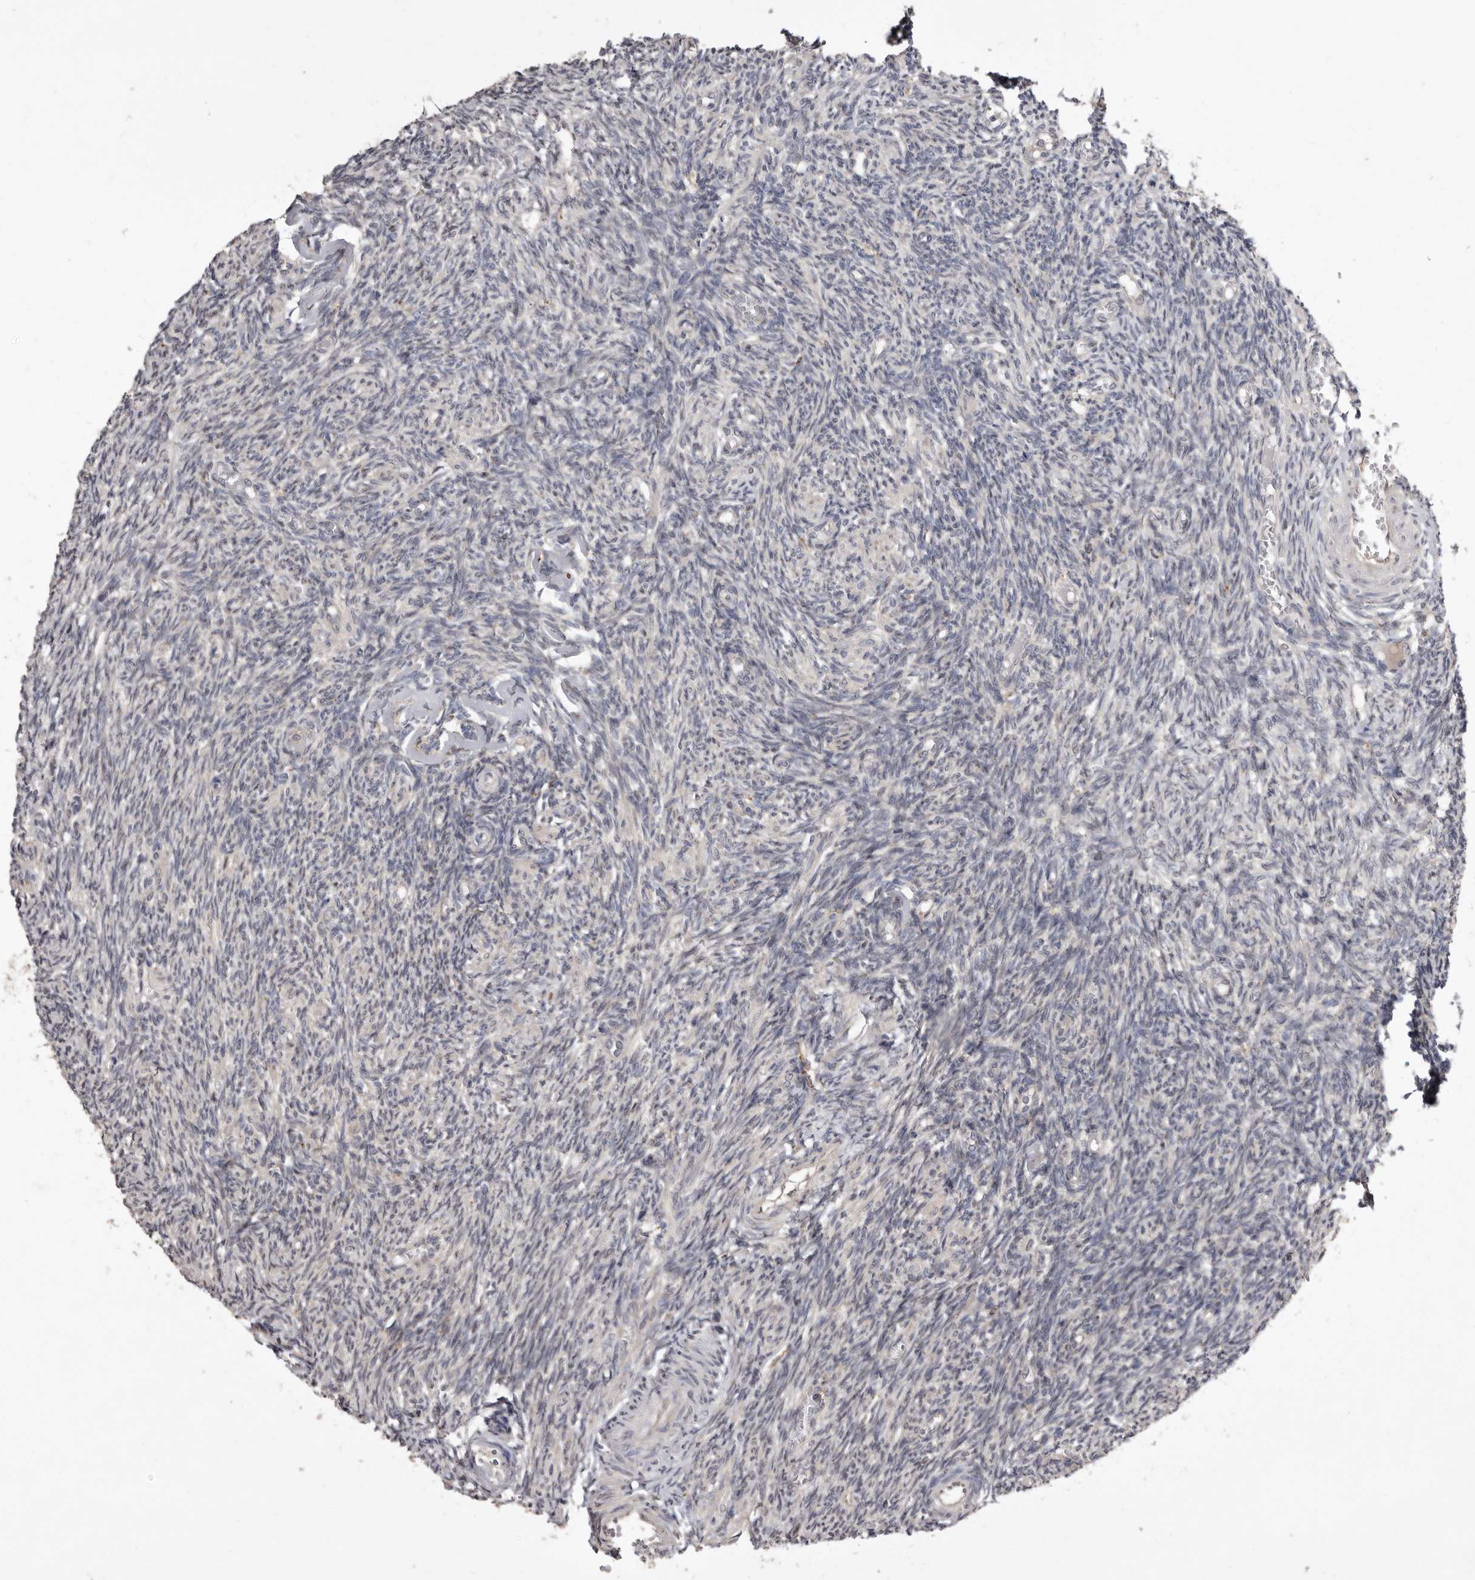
{"staining": {"intensity": "negative", "quantity": "none", "location": "none"}, "tissue": "ovary", "cell_type": "Ovarian stroma cells", "image_type": "normal", "snomed": [{"axis": "morphology", "description": "Normal tissue, NOS"}, {"axis": "topography", "description": "Ovary"}], "caption": "This is an immunohistochemistry (IHC) histopathology image of unremarkable ovary. There is no expression in ovarian stroma cells.", "gene": "RRM2B", "patient": {"sex": "female", "age": 27}}